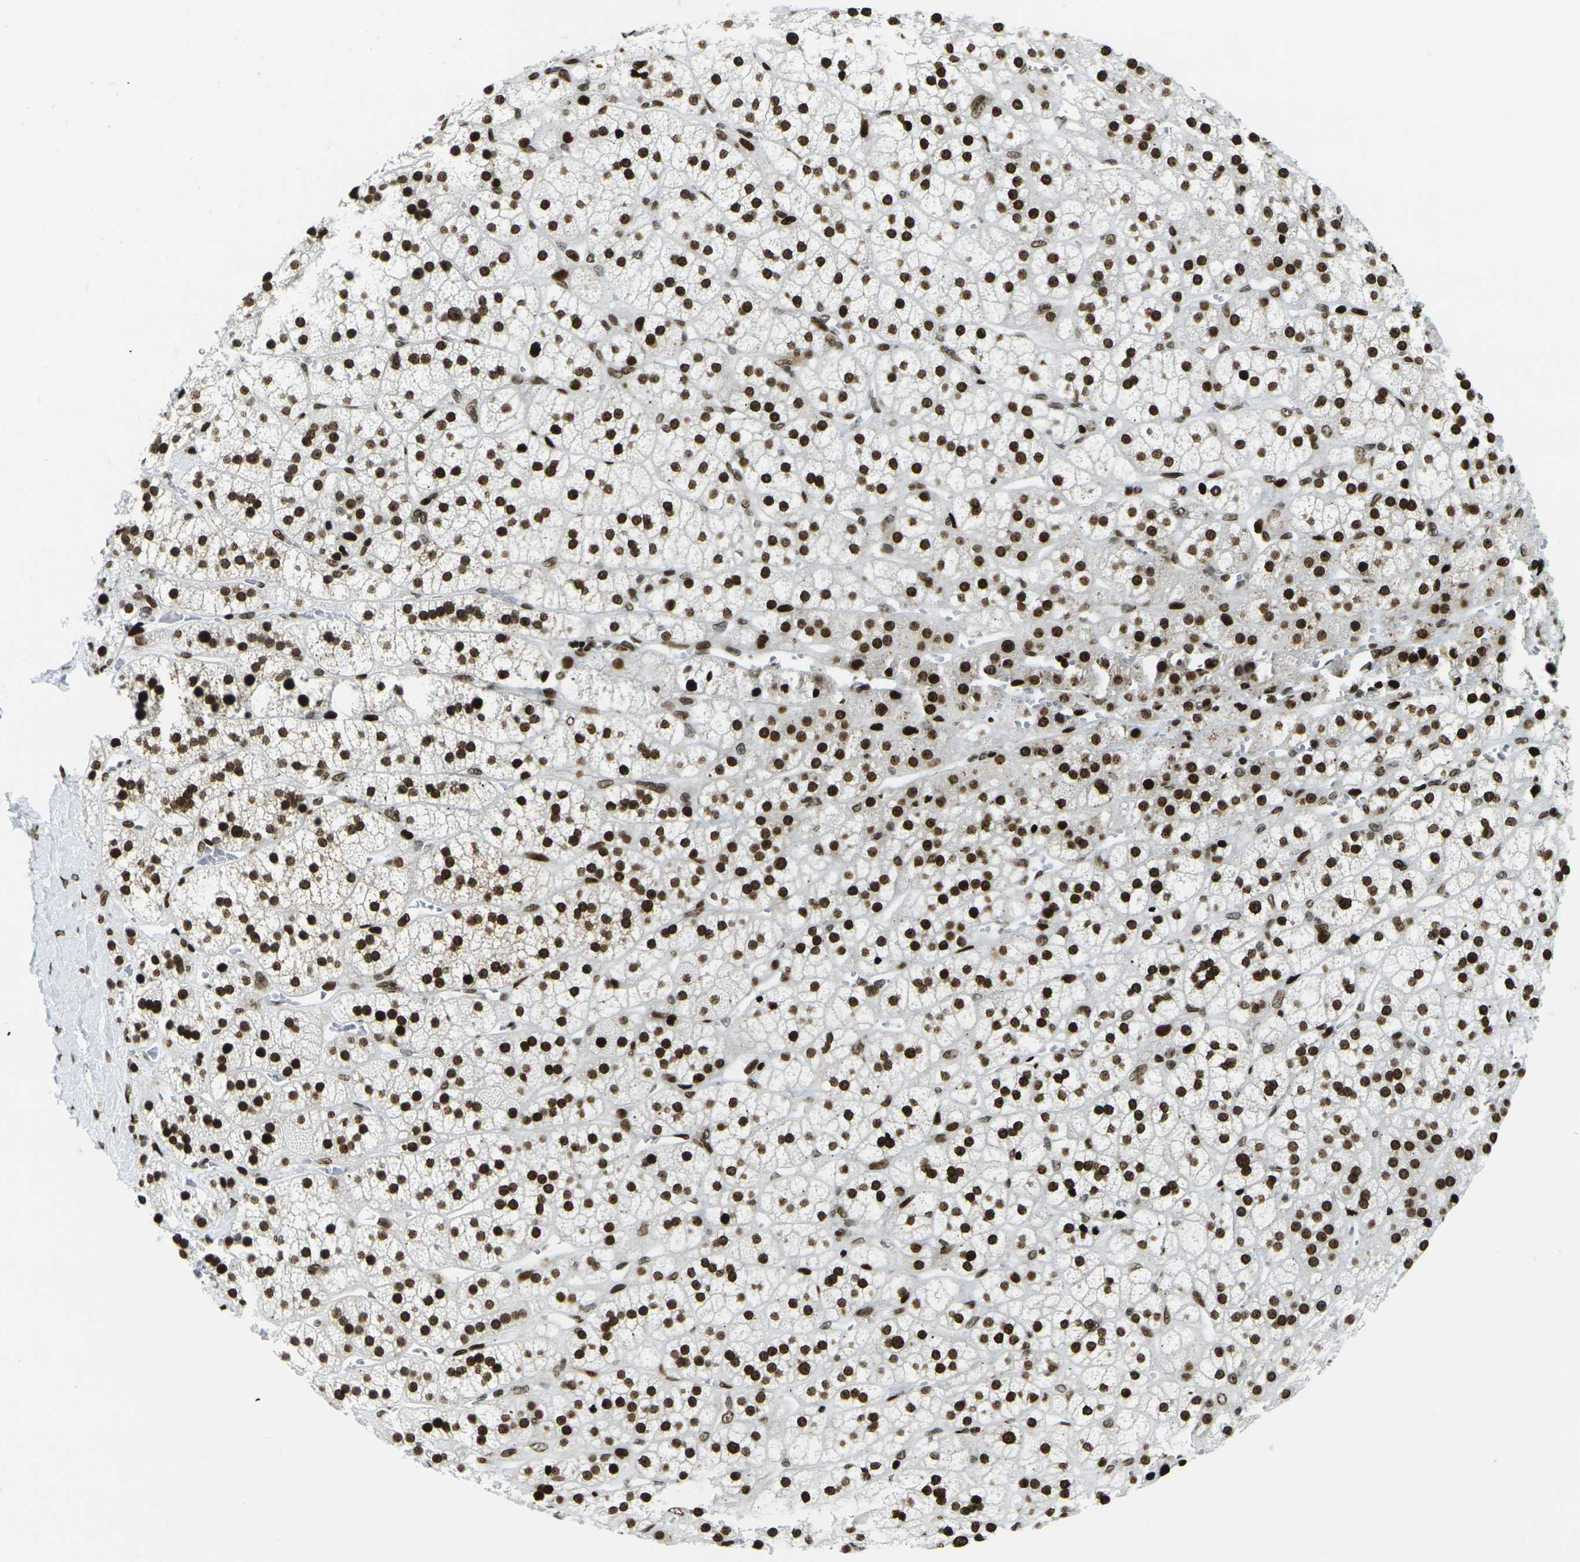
{"staining": {"intensity": "strong", "quantity": ">75%", "location": "nuclear"}, "tissue": "adrenal gland", "cell_type": "Glandular cells", "image_type": "normal", "snomed": [{"axis": "morphology", "description": "Normal tissue, NOS"}, {"axis": "topography", "description": "Adrenal gland"}], "caption": "Immunohistochemical staining of unremarkable adrenal gland demonstrates high levels of strong nuclear expression in approximately >75% of glandular cells.", "gene": "H3", "patient": {"sex": "male", "age": 56}}